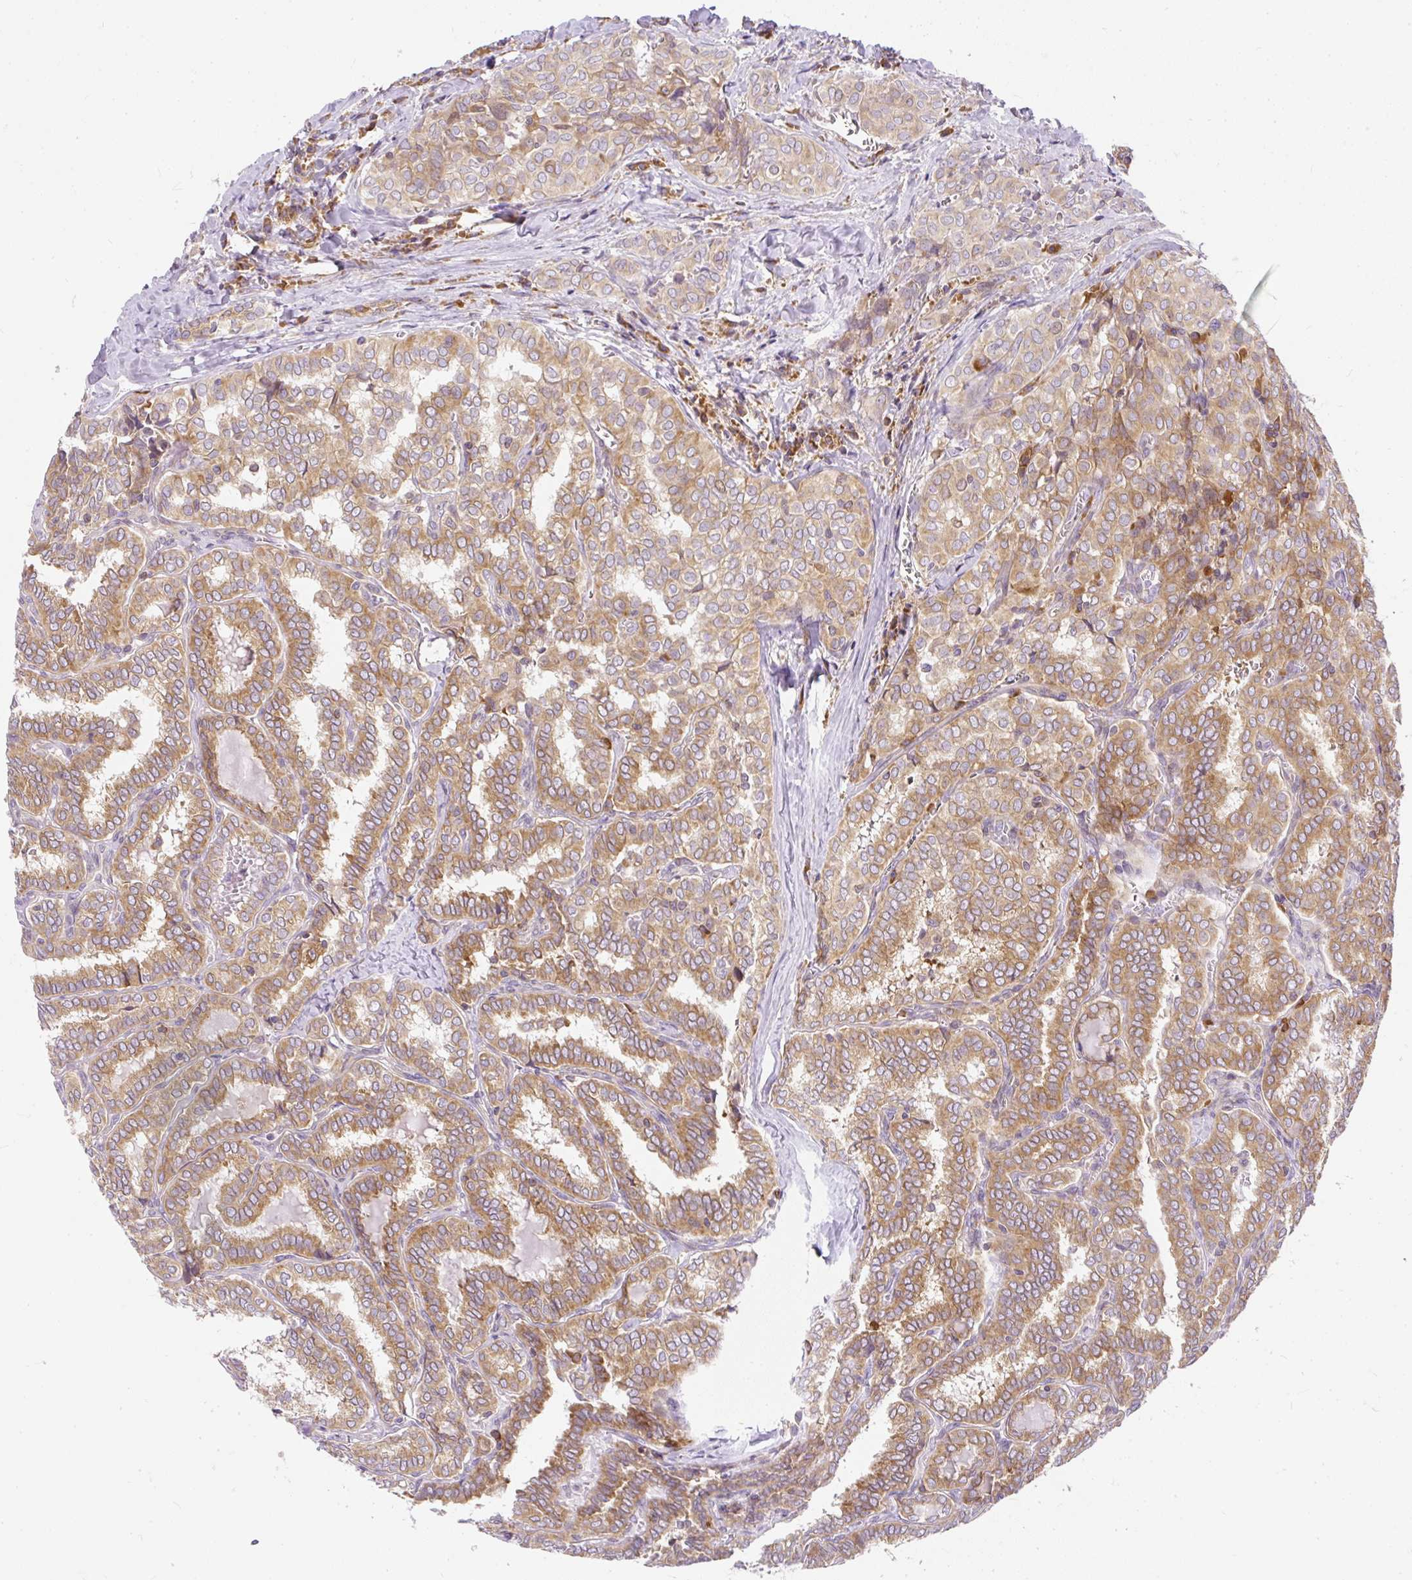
{"staining": {"intensity": "moderate", "quantity": ">75%", "location": "cytoplasmic/membranous"}, "tissue": "thyroid cancer", "cell_type": "Tumor cells", "image_type": "cancer", "snomed": [{"axis": "morphology", "description": "Papillary adenocarcinoma, NOS"}, {"axis": "topography", "description": "Thyroid gland"}], "caption": "This is a micrograph of immunohistochemistry (IHC) staining of thyroid papillary adenocarcinoma, which shows moderate staining in the cytoplasmic/membranous of tumor cells.", "gene": "CYP20A1", "patient": {"sex": "female", "age": 30}}